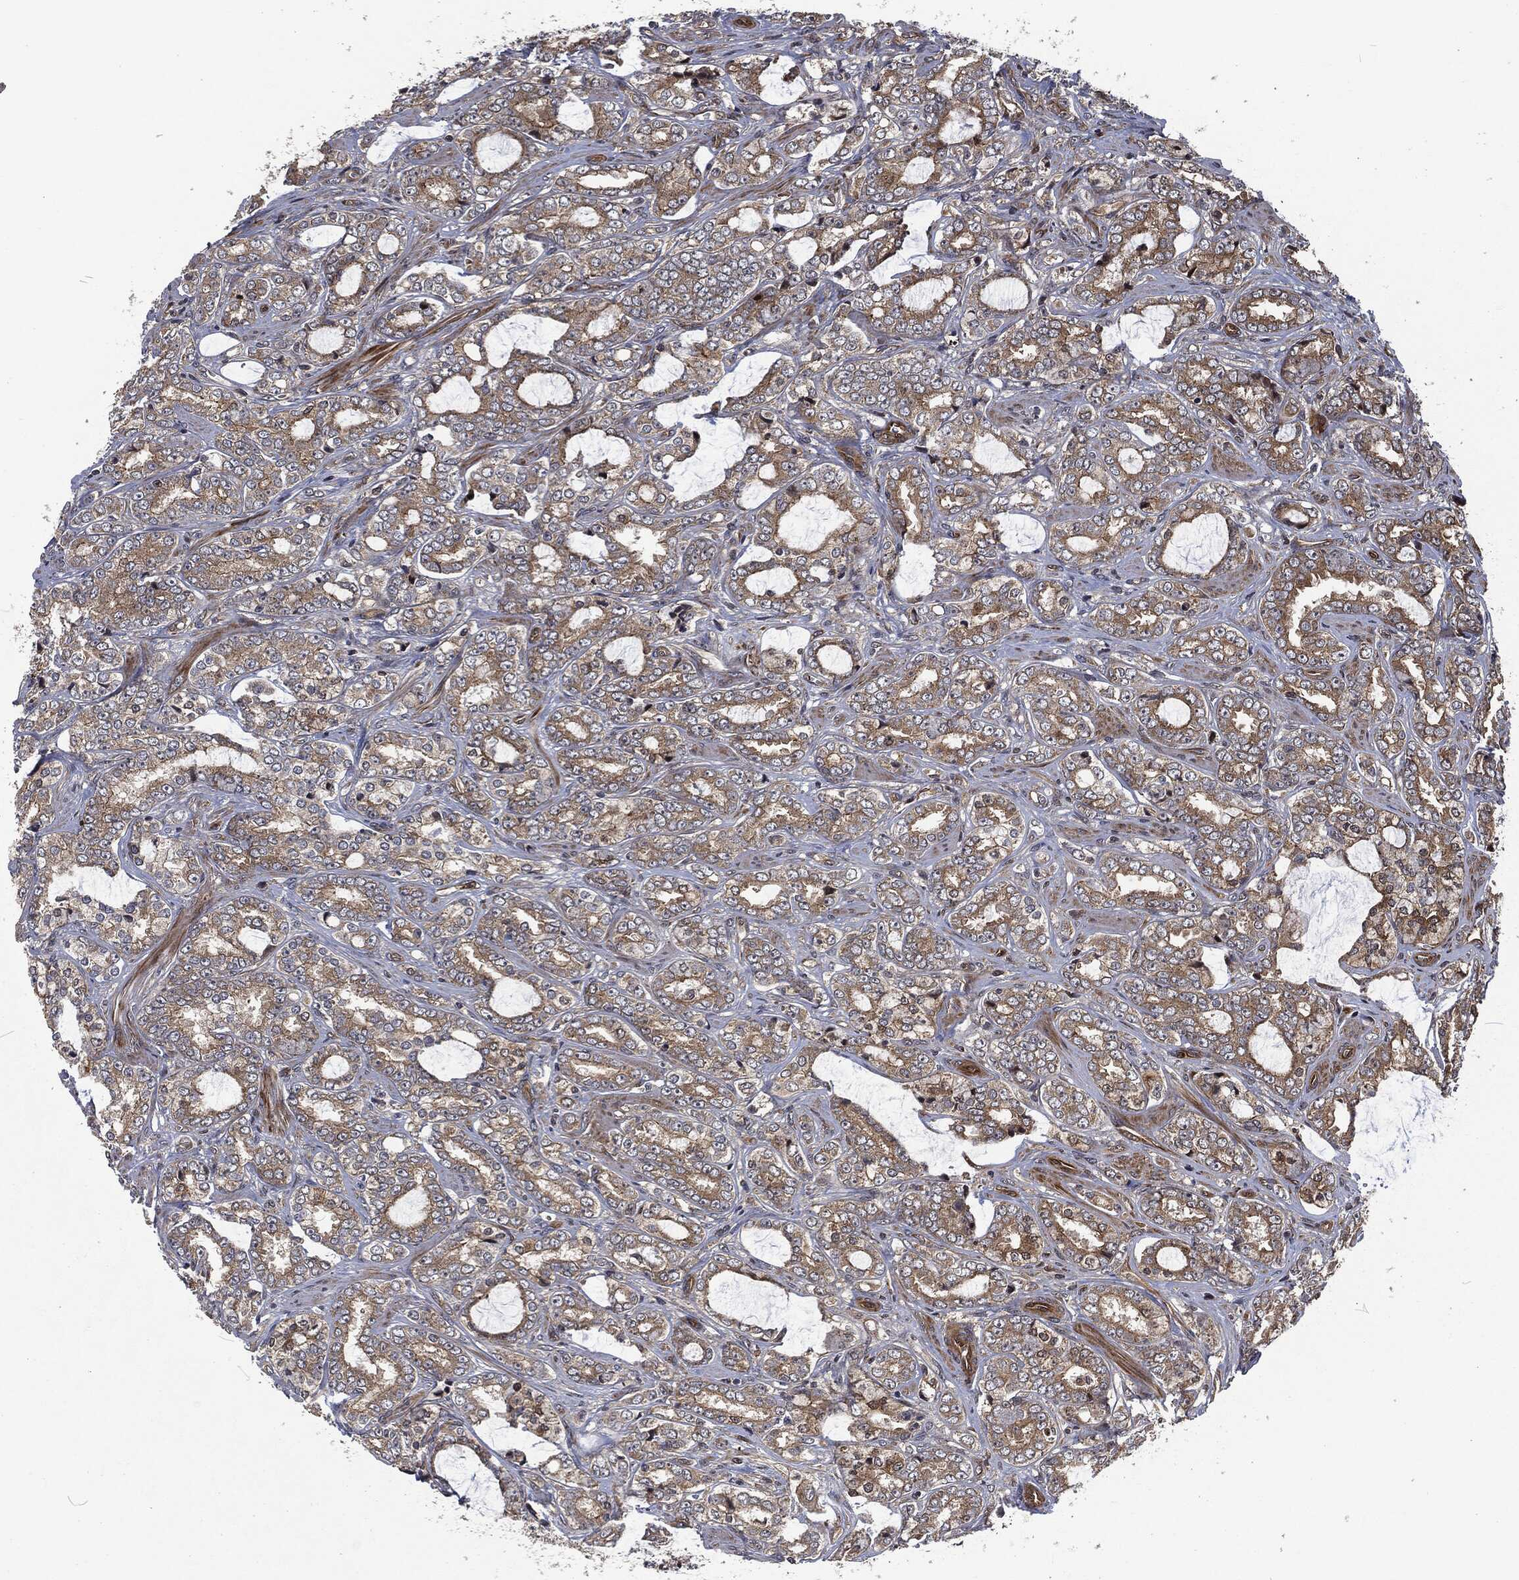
{"staining": {"intensity": "moderate", "quantity": "25%-75%", "location": "cytoplasmic/membranous"}, "tissue": "prostate cancer", "cell_type": "Tumor cells", "image_type": "cancer", "snomed": [{"axis": "morphology", "description": "Adenocarcinoma, Medium grade"}, {"axis": "topography", "description": "Prostate"}], "caption": "Immunohistochemistry of human prostate adenocarcinoma (medium-grade) reveals medium levels of moderate cytoplasmic/membranous expression in about 25%-75% of tumor cells. (brown staining indicates protein expression, while blue staining denotes nuclei).", "gene": "CMPK2", "patient": {"sex": "male", "age": 71}}